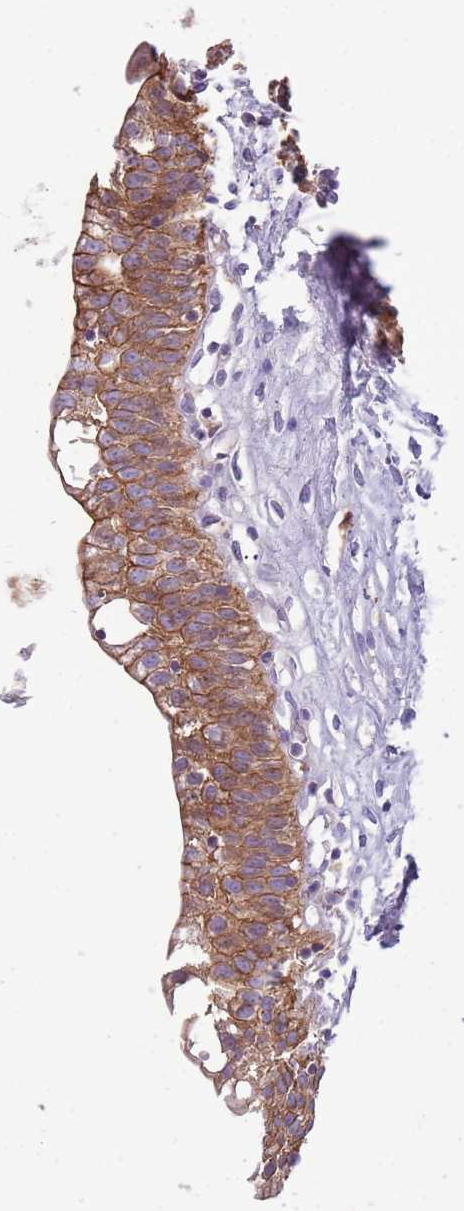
{"staining": {"intensity": "moderate", "quantity": ">75%", "location": "cytoplasmic/membranous"}, "tissue": "urinary bladder", "cell_type": "Urothelial cells", "image_type": "normal", "snomed": [{"axis": "morphology", "description": "Normal tissue, NOS"}, {"axis": "topography", "description": "Urinary bladder"}], "caption": "Immunohistochemistry (IHC) (DAB (3,3'-diaminobenzidine)) staining of benign urinary bladder exhibits moderate cytoplasmic/membranous protein staining in approximately >75% of urothelial cells.", "gene": "WDR90", "patient": {"sex": "male", "age": 51}}